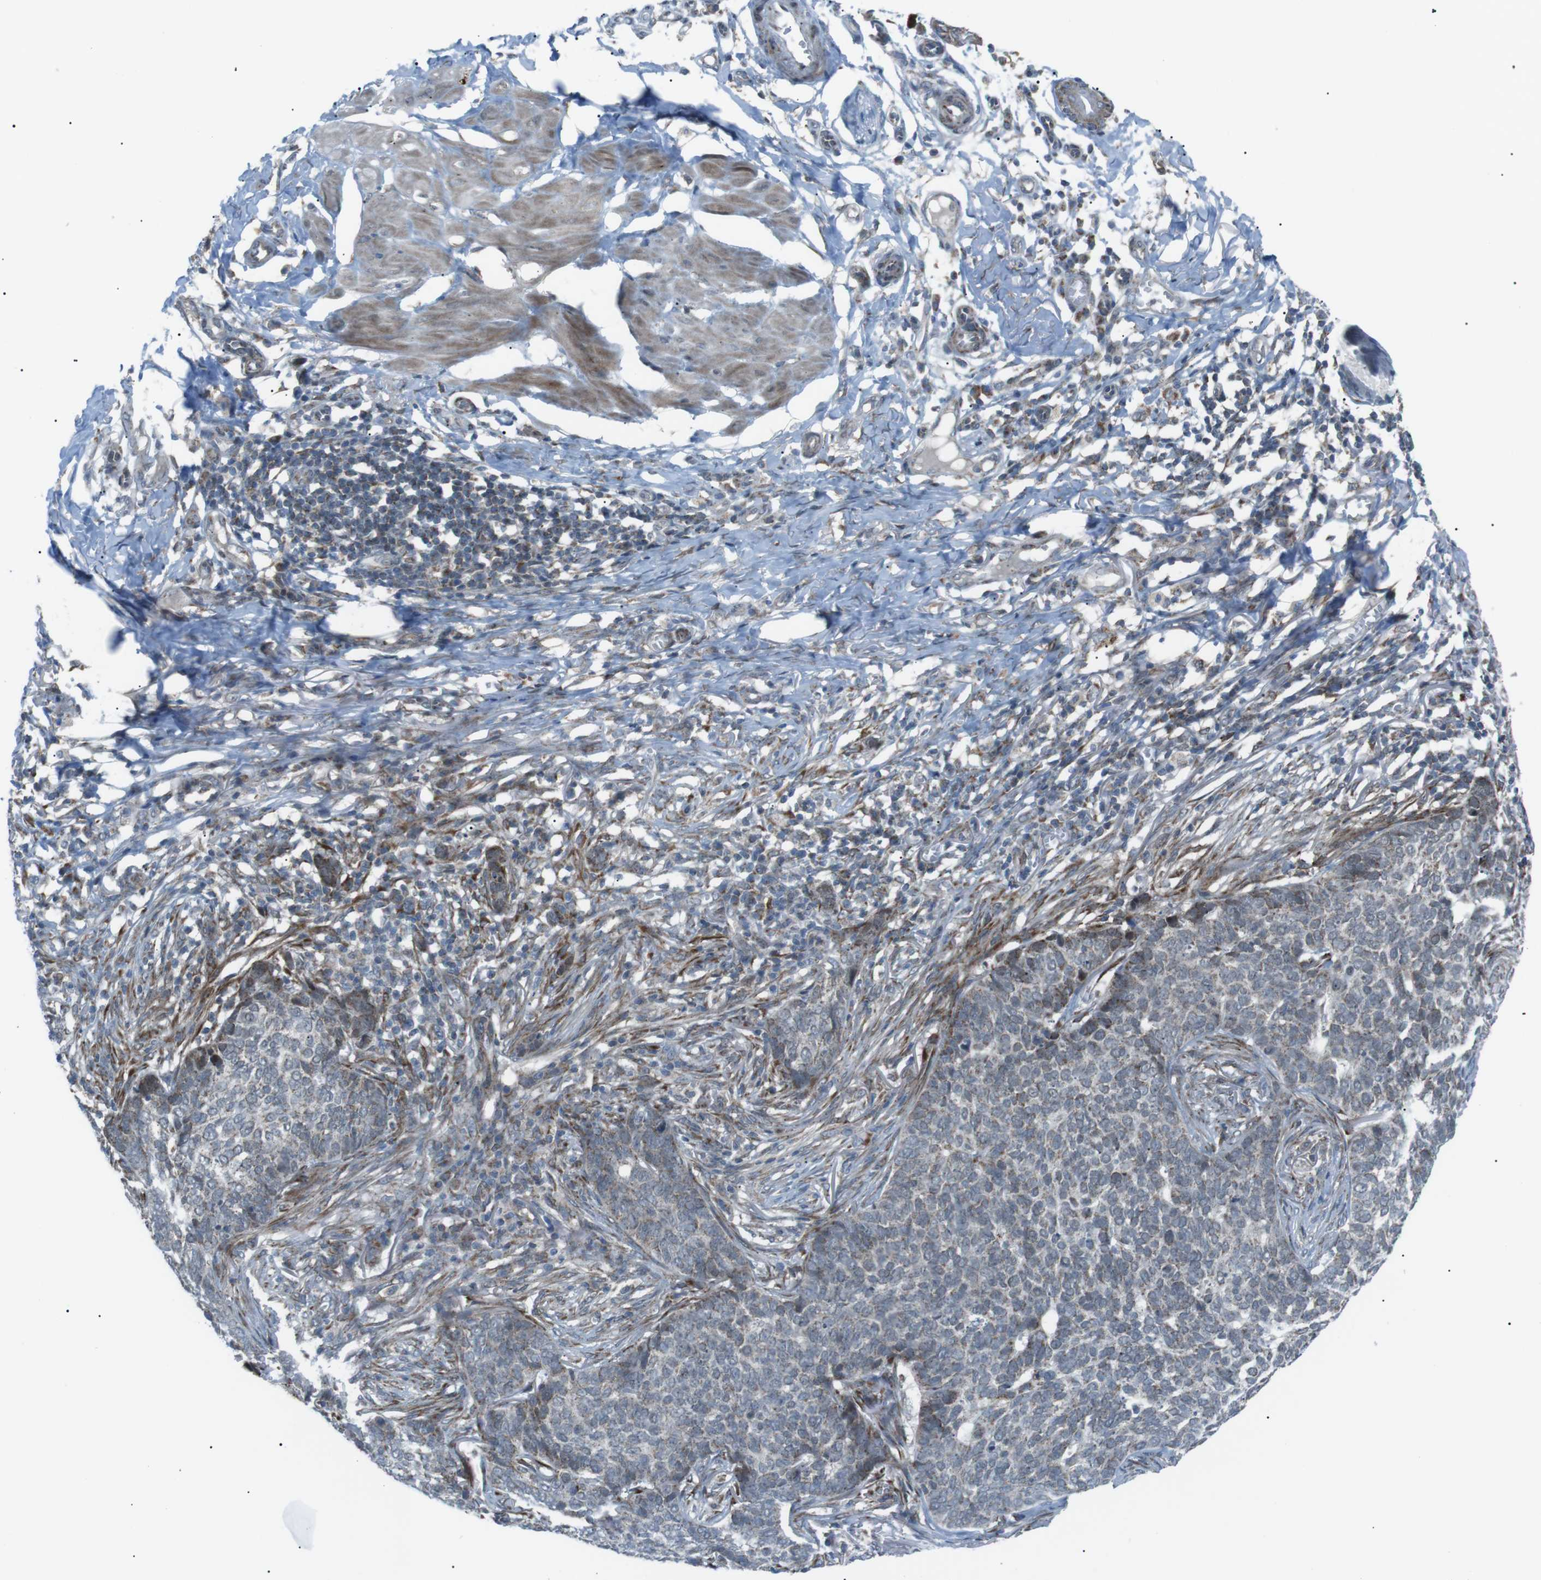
{"staining": {"intensity": "weak", "quantity": "<25%", "location": "cytoplasmic/membranous"}, "tissue": "skin cancer", "cell_type": "Tumor cells", "image_type": "cancer", "snomed": [{"axis": "morphology", "description": "Basal cell carcinoma"}, {"axis": "topography", "description": "Skin"}], "caption": "Immunohistochemical staining of skin cancer reveals no significant positivity in tumor cells.", "gene": "ARID5B", "patient": {"sex": "male", "age": 85}}